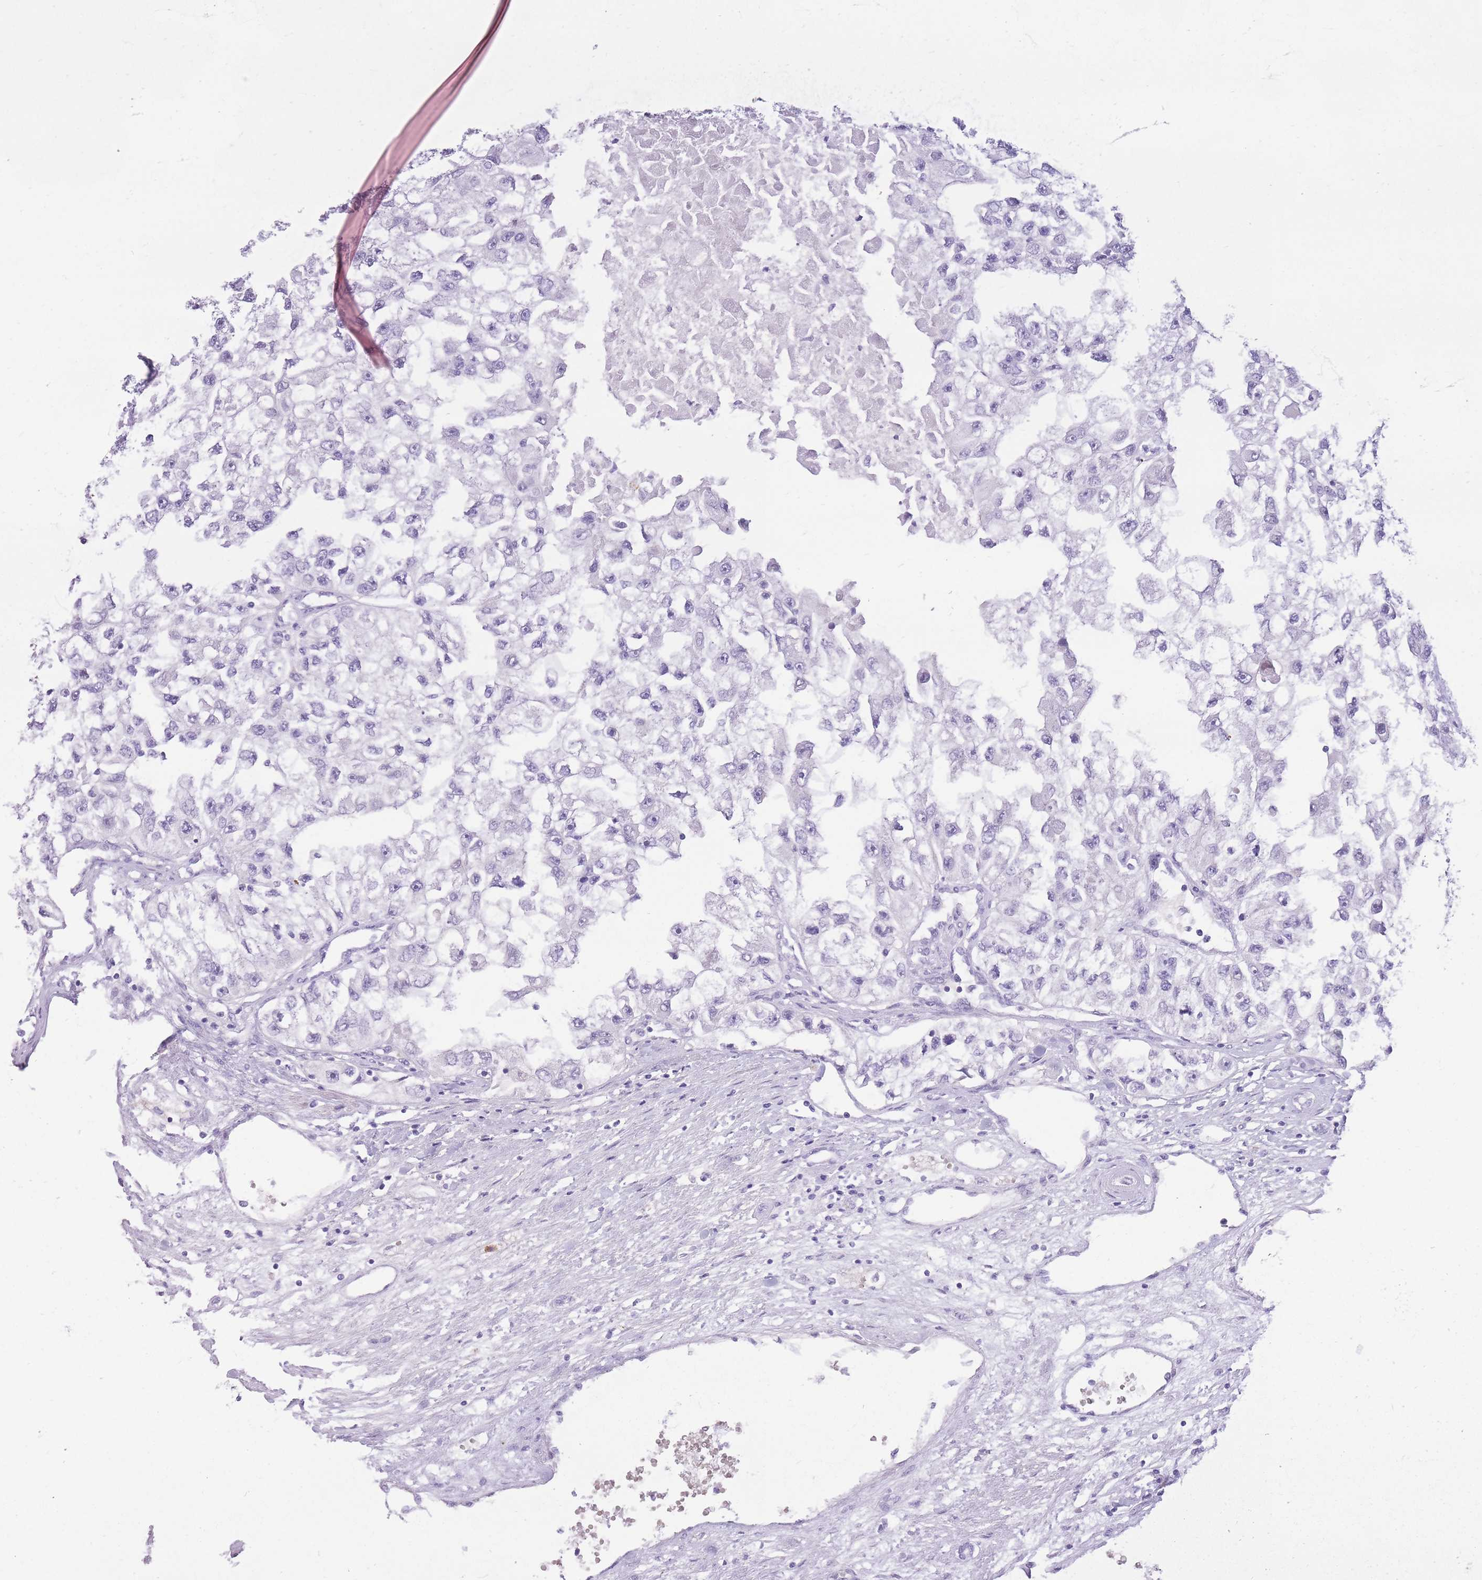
{"staining": {"intensity": "negative", "quantity": "none", "location": "none"}, "tissue": "renal cancer", "cell_type": "Tumor cells", "image_type": "cancer", "snomed": [{"axis": "morphology", "description": "Adenocarcinoma, NOS"}, {"axis": "topography", "description": "Kidney"}], "caption": "This is an immunohistochemistry (IHC) photomicrograph of human renal adenocarcinoma. There is no positivity in tumor cells.", "gene": "WDR70", "patient": {"sex": "male", "age": 63}}